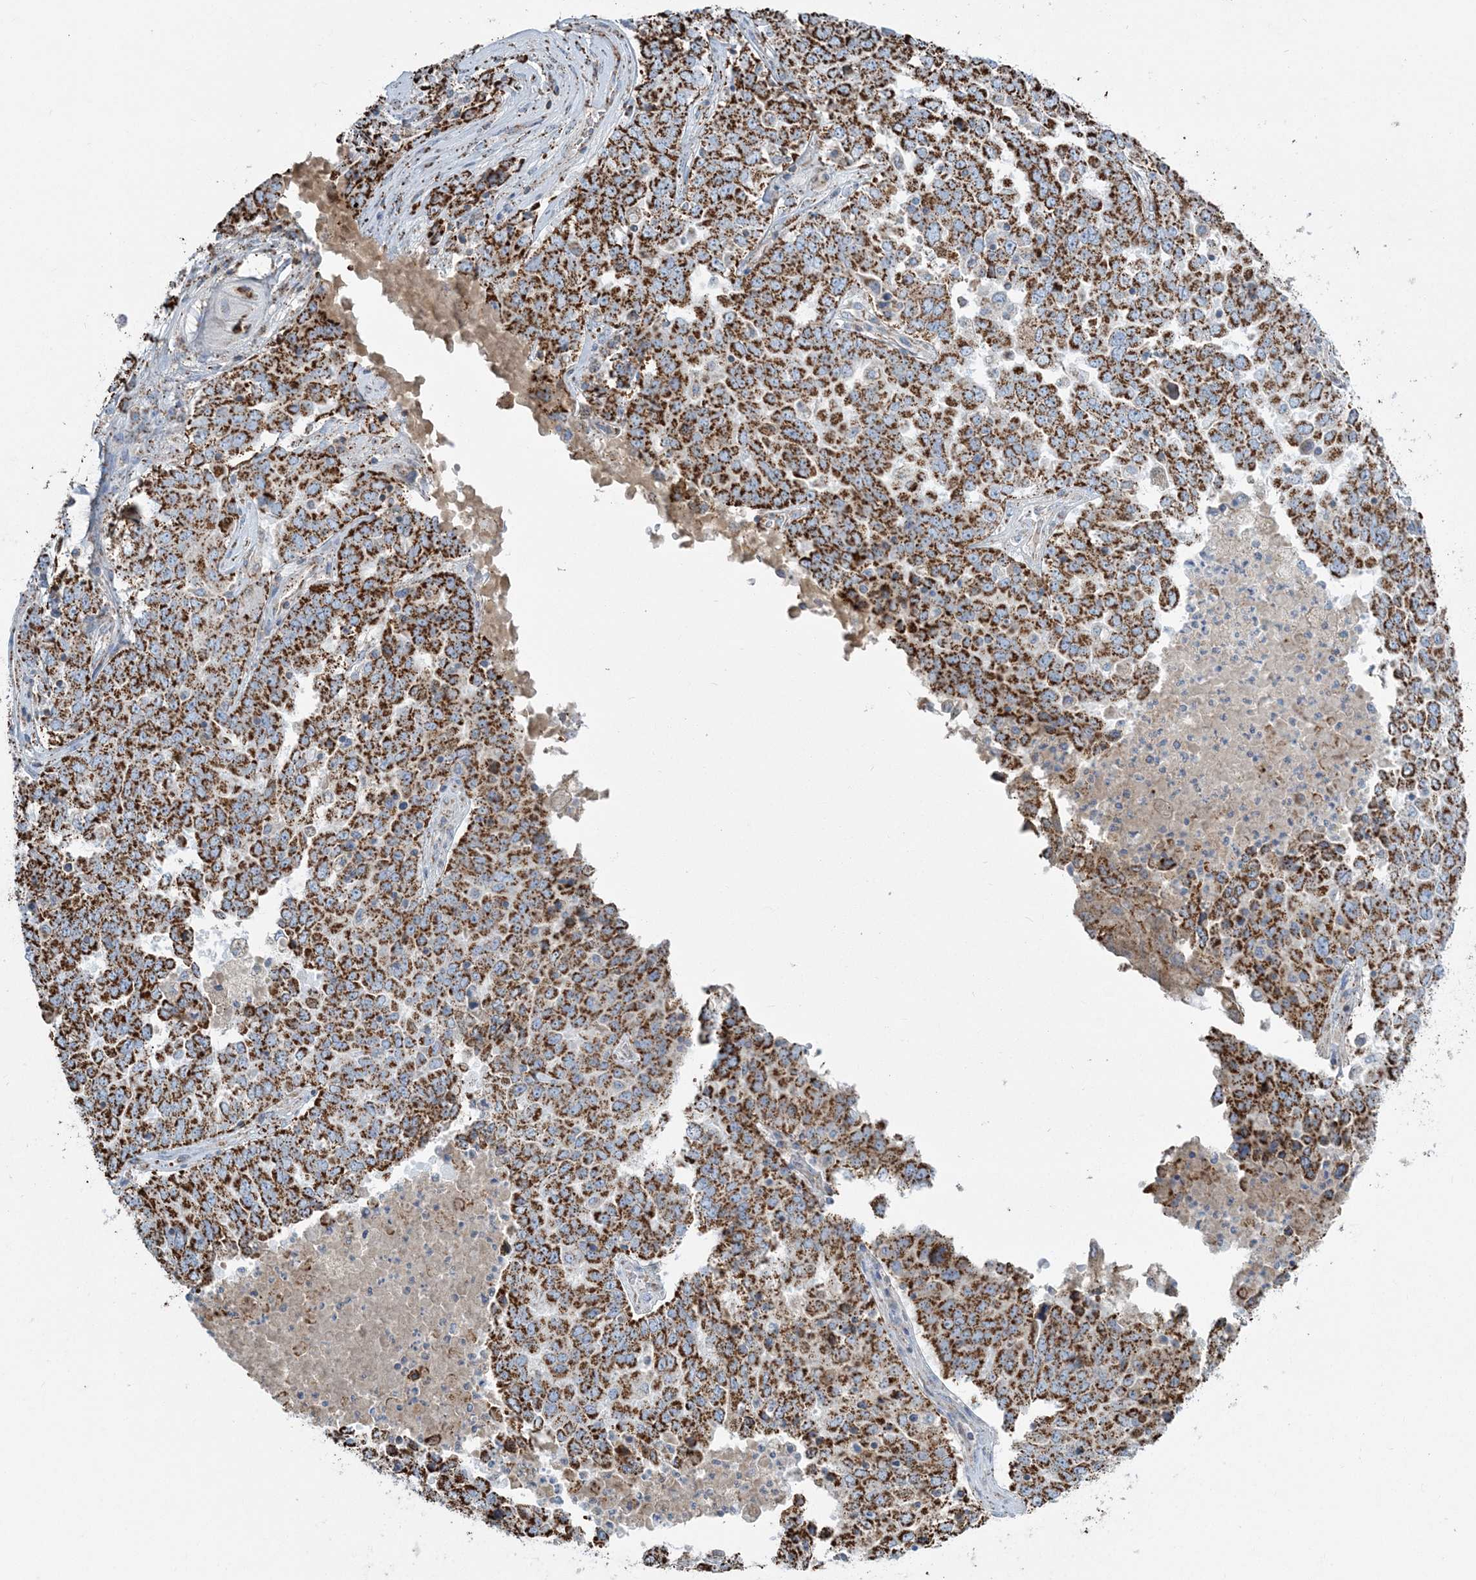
{"staining": {"intensity": "strong", "quantity": ">75%", "location": "cytoplasmic/membranous"}, "tissue": "ovarian cancer", "cell_type": "Tumor cells", "image_type": "cancer", "snomed": [{"axis": "morphology", "description": "Carcinoma, endometroid"}, {"axis": "topography", "description": "Ovary"}], "caption": "The immunohistochemical stain highlights strong cytoplasmic/membranous staining in tumor cells of endometroid carcinoma (ovarian) tissue.", "gene": "RAB11FIP3", "patient": {"sex": "female", "age": 62}}